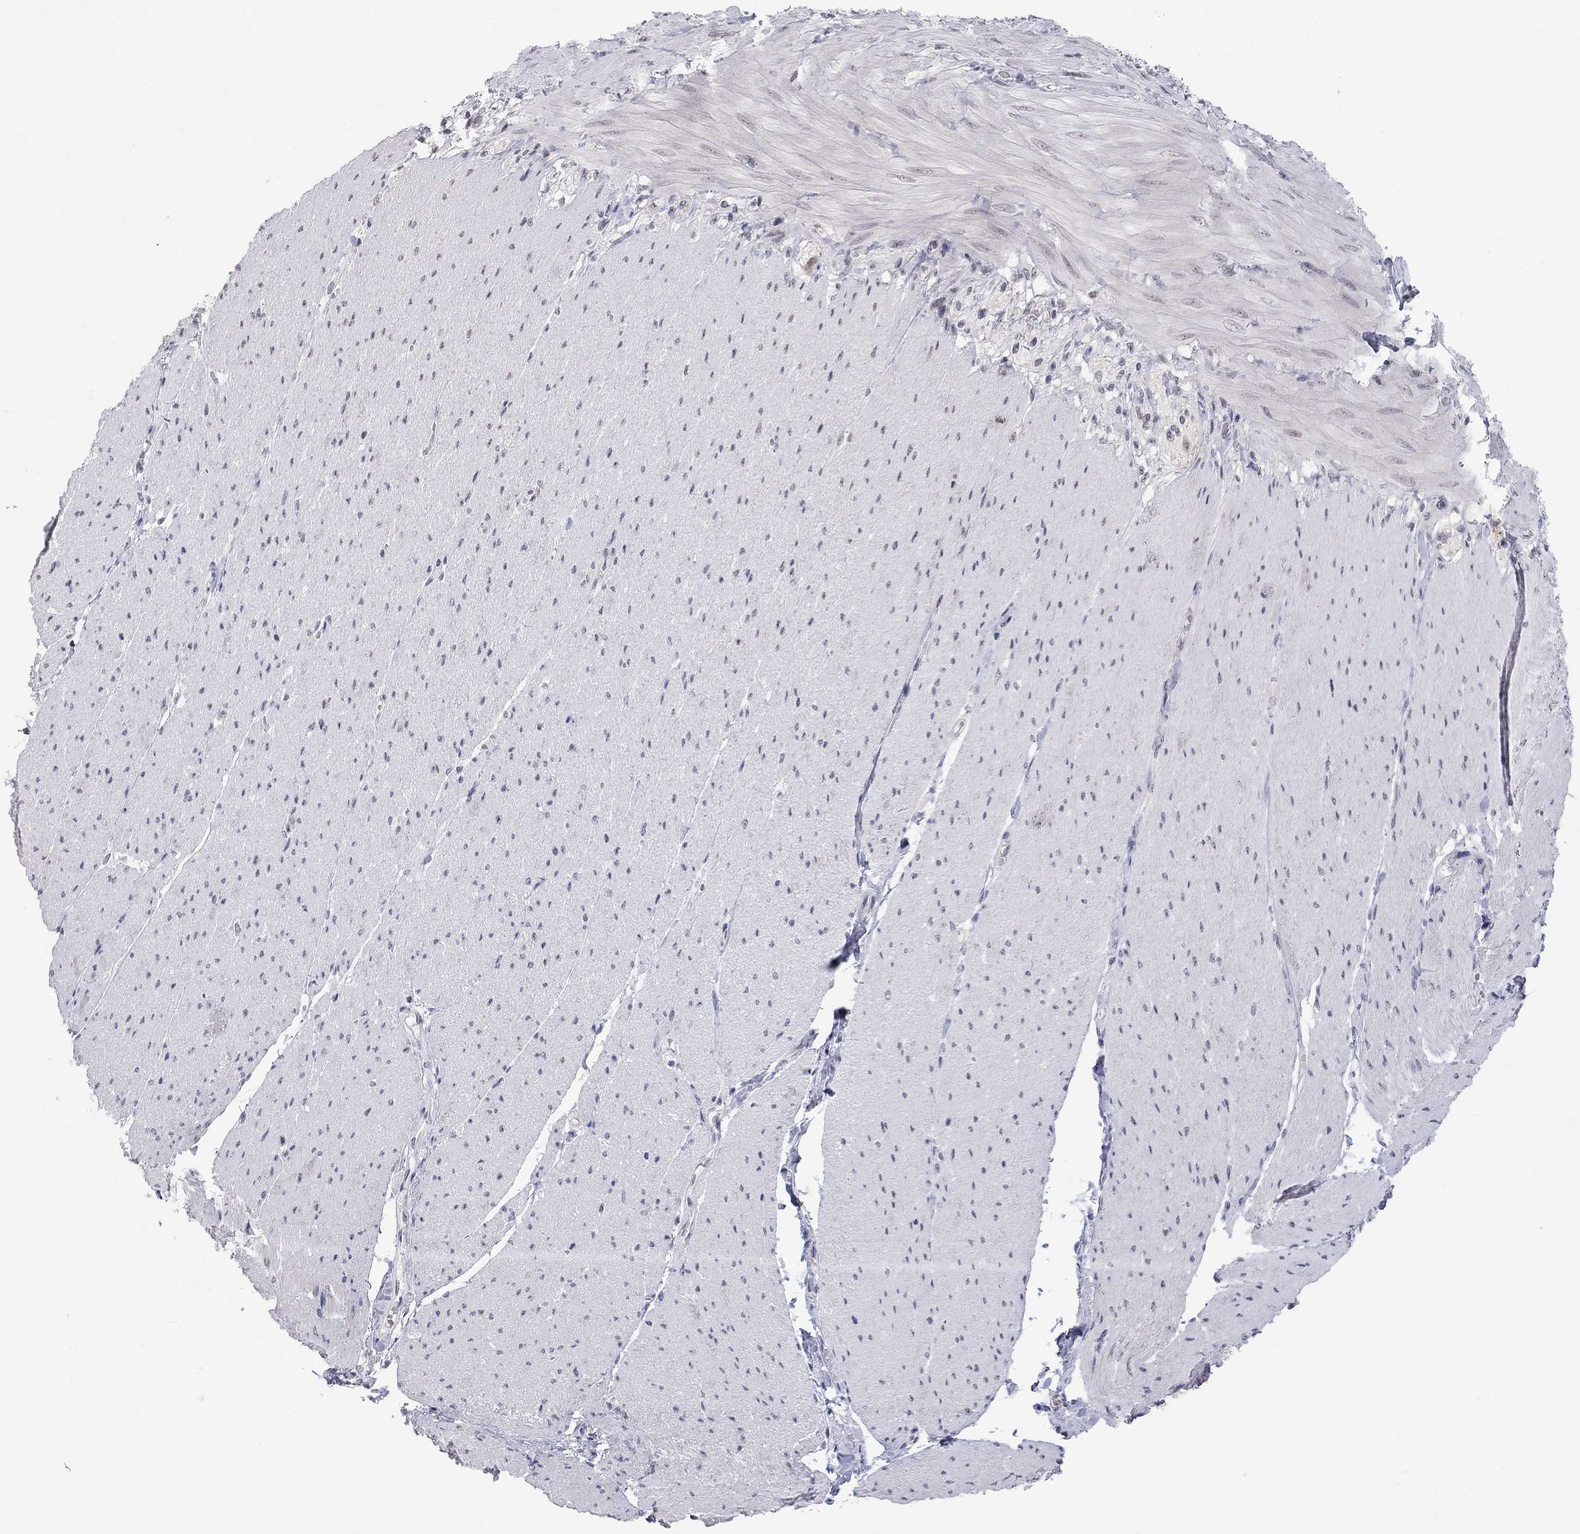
{"staining": {"intensity": "negative", "quantity": "none", "location": "none"}, "tissue": "adipose tissue", "cell_type": "Adipocytes", "image_type": "normal", "snomed": [{"axis": "morphology", "description": "Normal tissue, NOS"}, {"axis": "topography", "description": "Smooth muscle"}, {"axis": "topography", "description": "Duodenum"}, {"axis": "topography", "description": "Peripheral nerve tissue"}], "caption": "DAB immunohistochemical staining of unremarkable human adipose tissue reveals no significant staining in adipocytes. (DAB (3,3'-diaminobenzidine) immunohistochemistry visualized using brightfield microscopy, high magnification).", "gene": "TMEM143", "patient": {"sex": "female", "age": 61}}